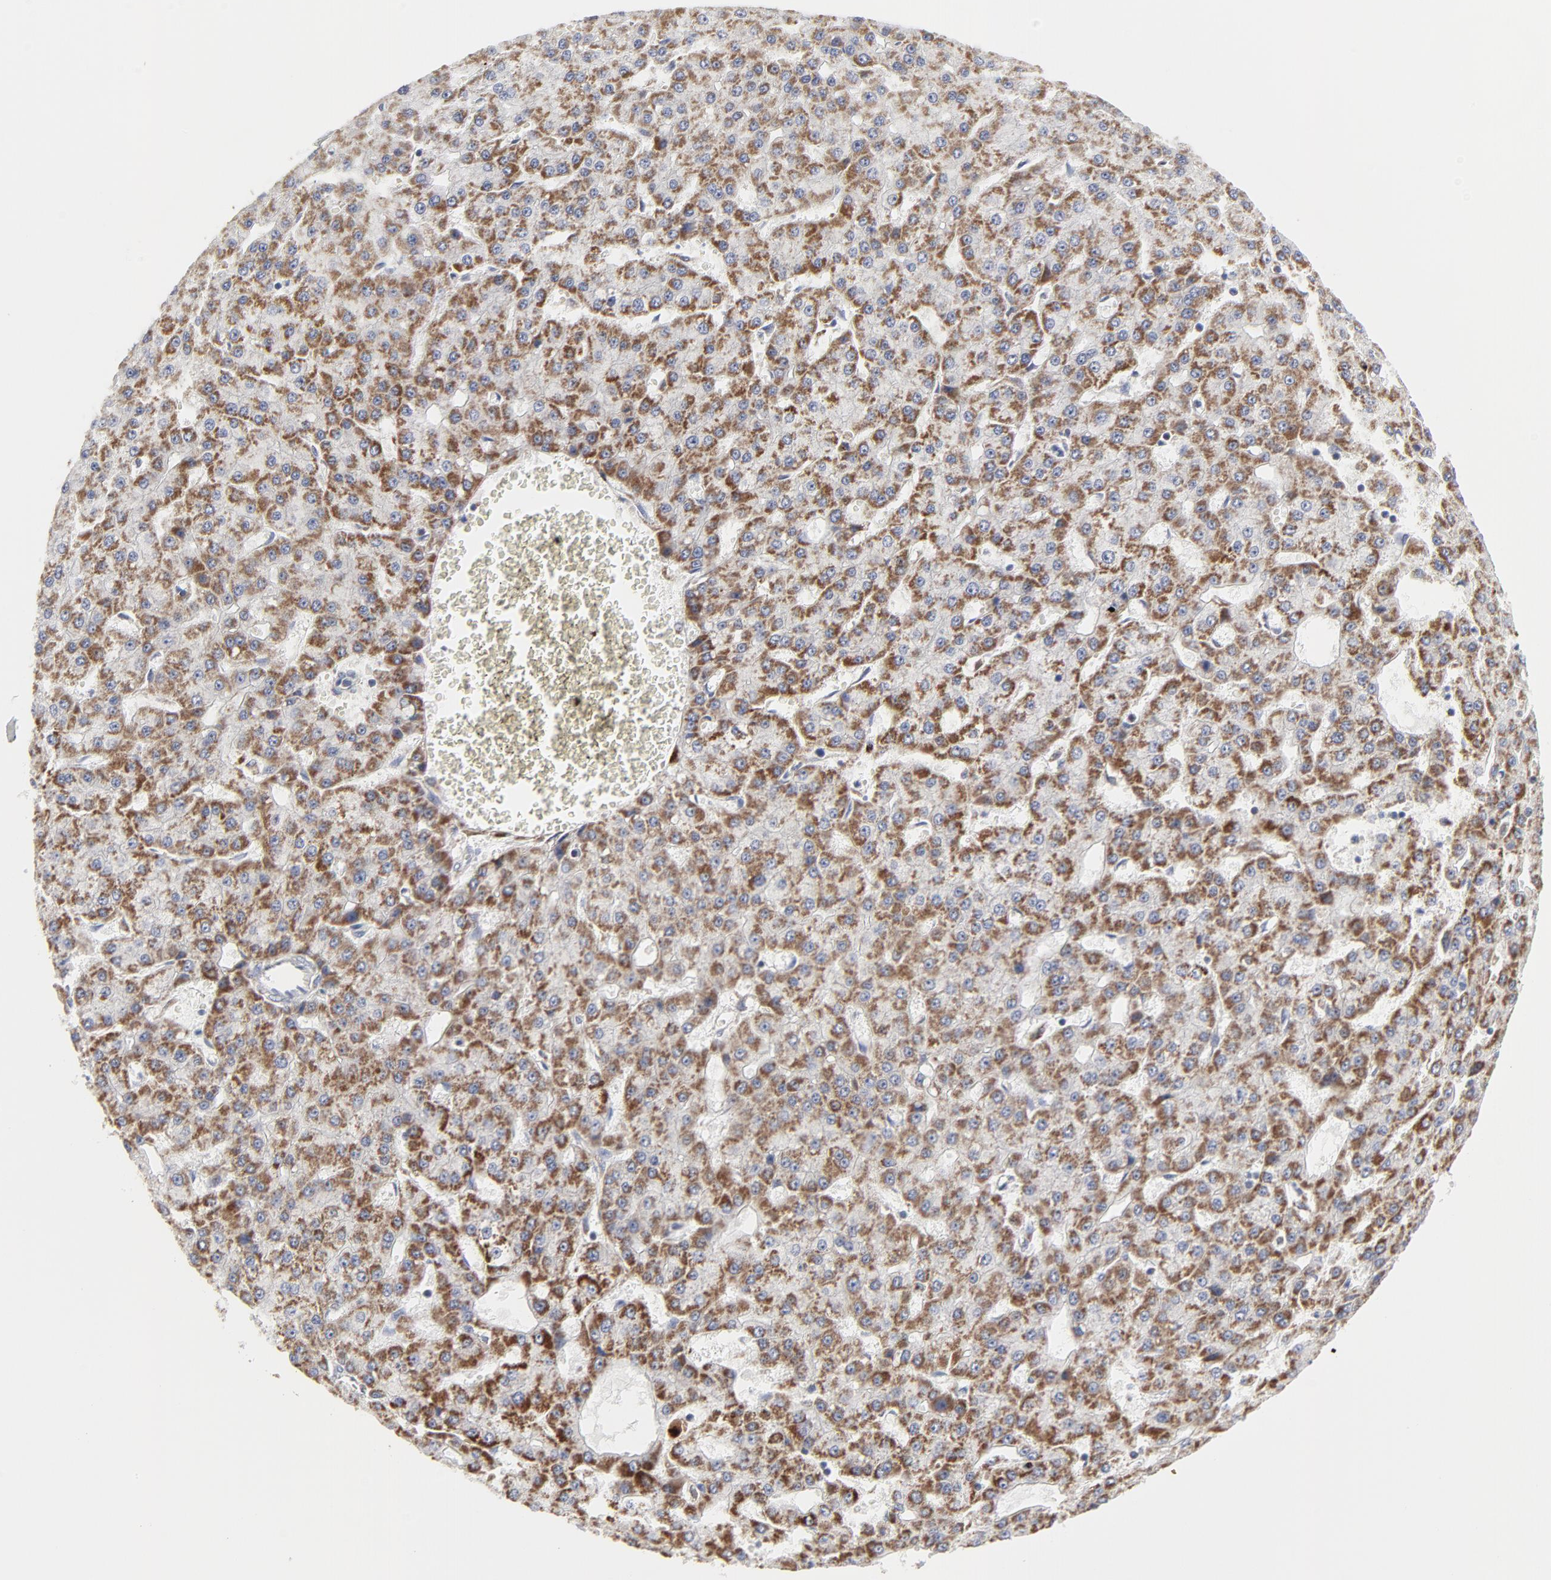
{"staining": {"intensity": "moderate", "quantity": ">75%", "location": "cytoplasmic/membranous"}, "tissue": "liver cancer", "cell_type": "Tumor cells", "image_type": "cancer", "snomed": [{"axis": "morphology", "description": "Carcinoma, Hepatocellular, NOS"}, {"axis": "topography", "description": "Liver"}], "caption": "DAB (3,3'-diaminobenzidine) immunohistochemical staining of human liver cancer reveals moderate cytoplasmic/membranous protein positivity in about >75% of tumor cells.", "gene": "TXNRD2", "patient": {"sex": "male", "age": 47}}